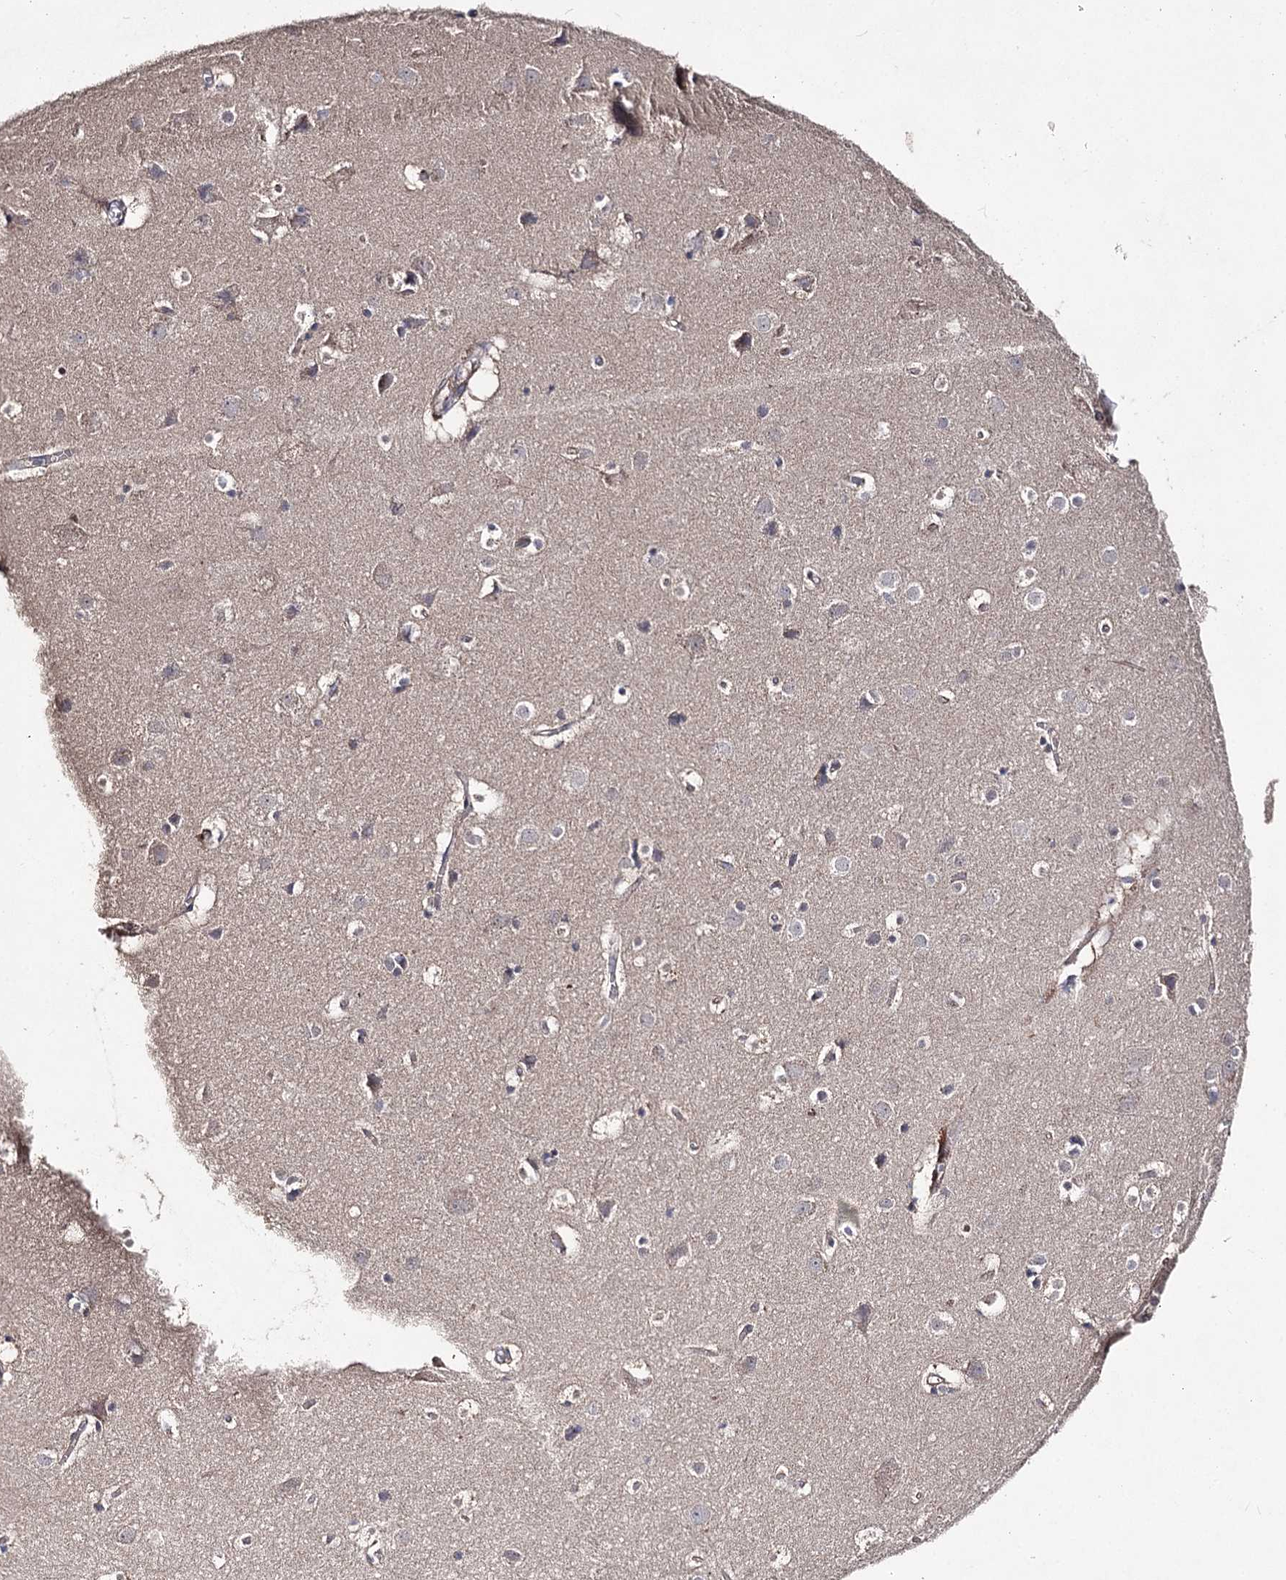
{"staining": {"intensity": "moderate", "quantity": ">75%", "location": "cytoplasmic/membranous"}, "tissue": "cerebral cortex", "cell_type": "Endothelial cells", "image_type": "normal", "snomed": [{"axis": "morphology", "description": "Normal tissue, NOS"}, {"axis": "topography", "description": "Cerebral cortex"}], "caption": "IHC (DAB) staining of unremarkable cerebral cortex displays moderate cytoplasmic/membranous protein expression in approximately >75% of endothelial cells. (Stains: DAB (3,3'-diaminobenzidine) in brown, nuclei in blue, Microscopy: brightfield microscopy at high magnification).", "gene": "AURKC", "patient": {"sex": "male", "age": 54}}